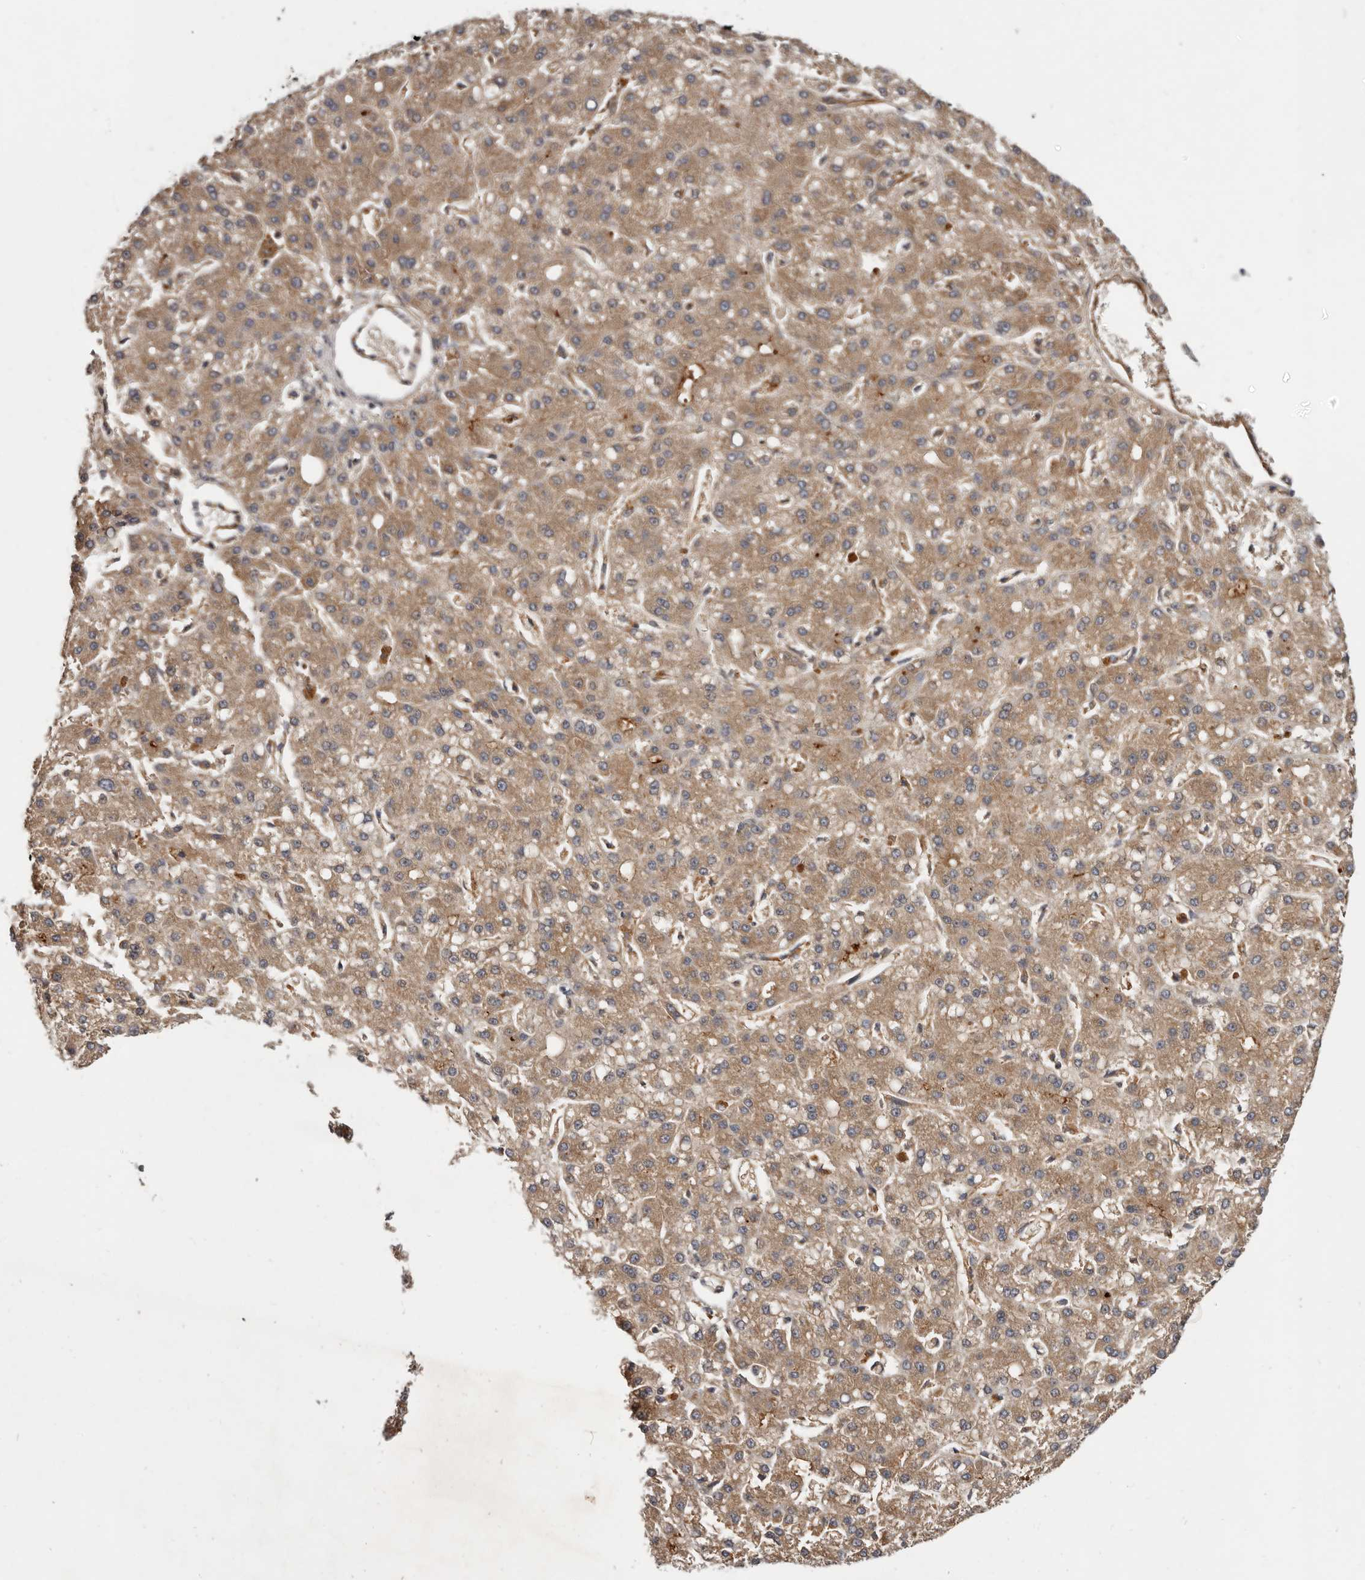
{"staining": {"intensity": "moderate", "quantity": ">75%", "location": "cytoplasmic/membranous"}, "tissue": "liver cancer", "cell_type": "Tumor cells", "image_type": "cancer", "snomed": [{"axis": "morphology", "description": "Carcinoma, Hepatocellular, NOS"}, {"axis": "topography", "description": "Liver"}], "caption": "Tumor cells demonstrate moderate cytoplasmic/membranous staining in approximately >75% of cells in hepatocellular carcinoma (liver).", "gene": "INAVA", "patient": {"sex": "male", "age": 67}}